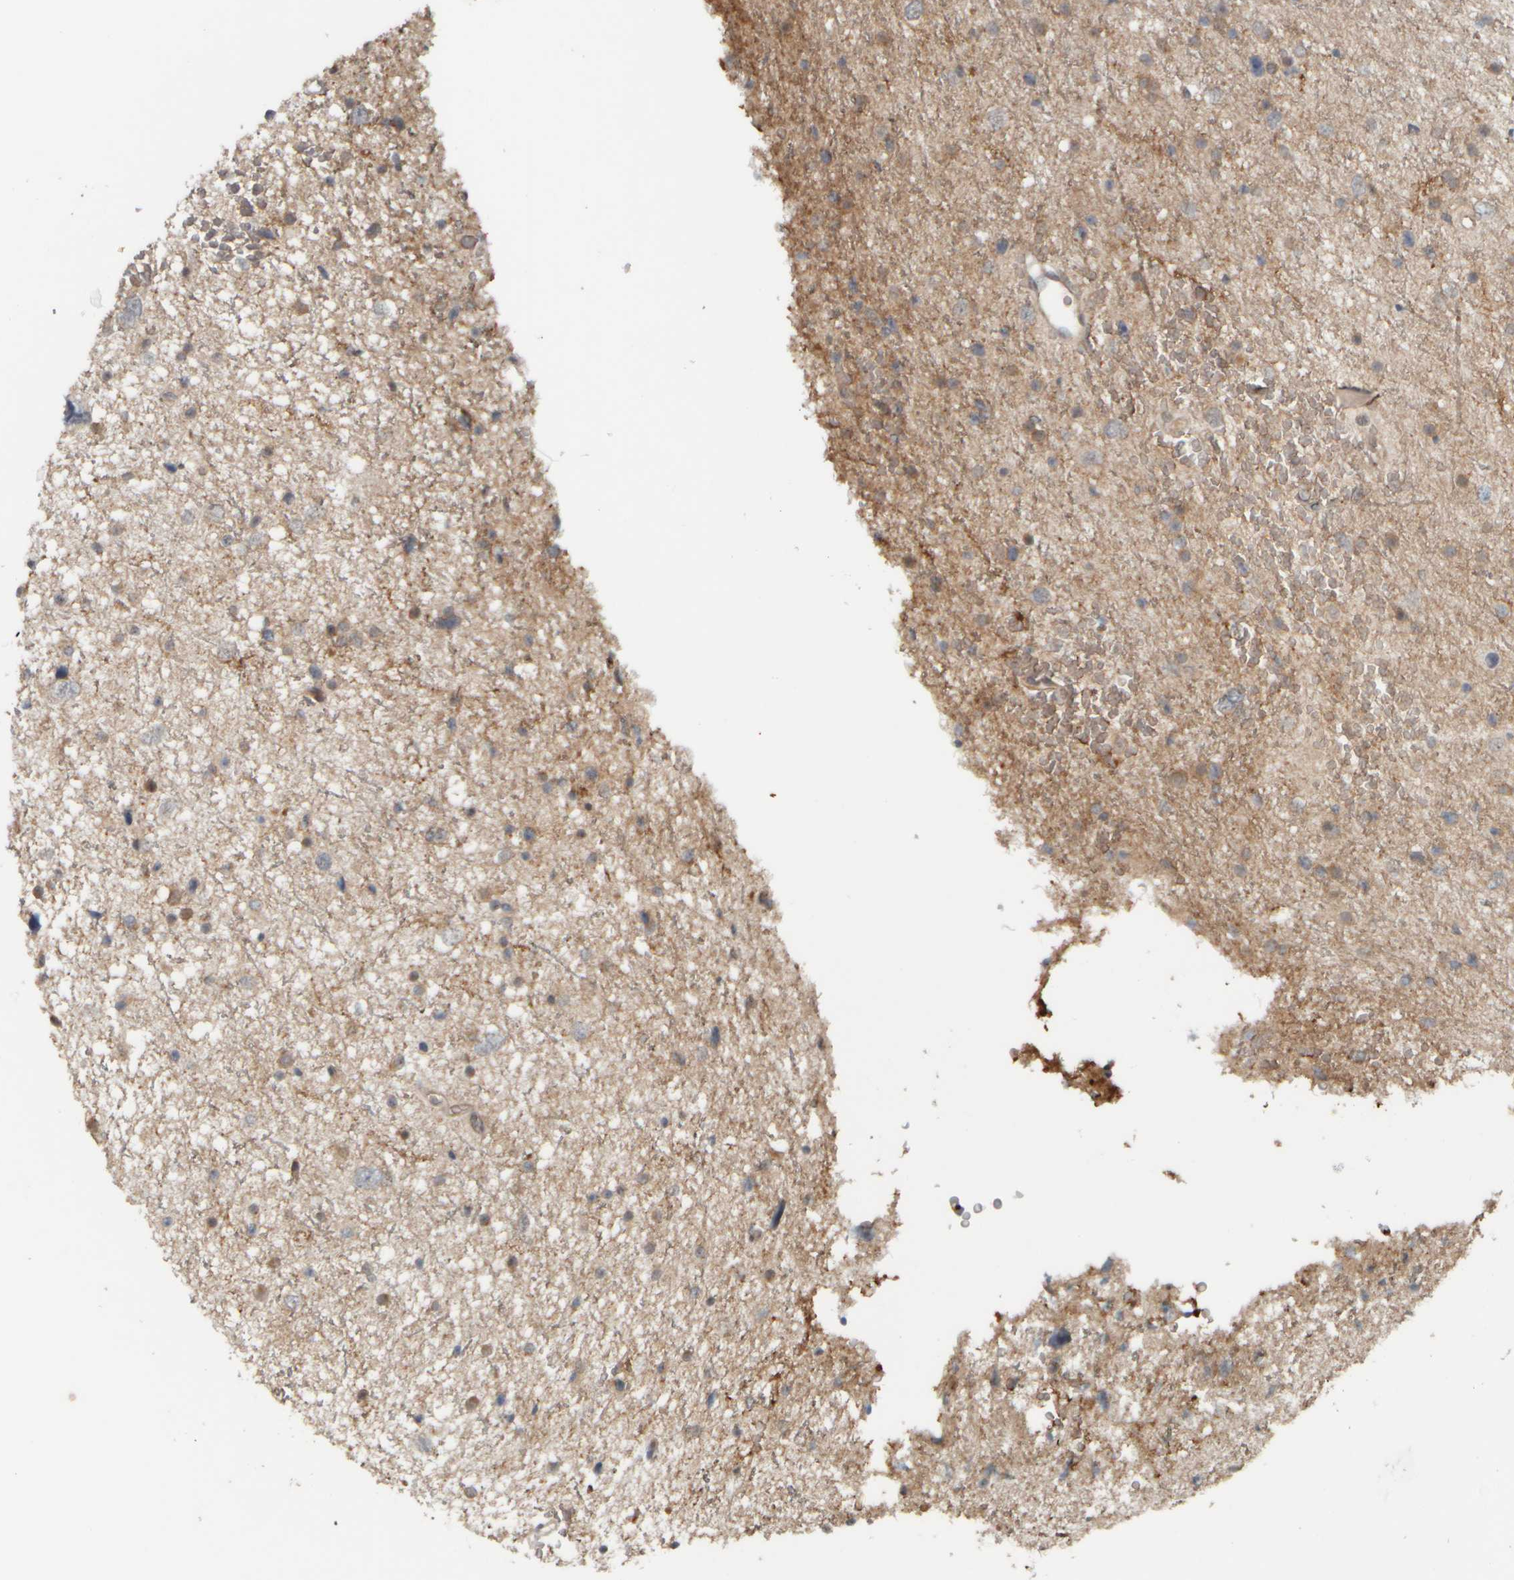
{"staining": {"intensity": "weak", "quantity": "25%-75%", "location": "cytoplasmic/membranous"}, "tissue": "glioma", "cell_type": "Tumor cells", "image_type": "cancer", "snomed": [{"axis": "morphology", "description": "Glioma, malignant, Low grade"}, {"axis": "topography", "description": "Brain"}], "caption": "Immunohistochemical staining of glioma shows weak cytoplasmic/membranous protein expression in about 25%-75% of tumor cells. Using DAB (3,3'-diaminobenzidine) (brown) and hematoxylin (blue) stains, captured at high magnification using brightfield microscopy.", "gene": "NAPG", "patient": {"sex": "female", "age": 37}}